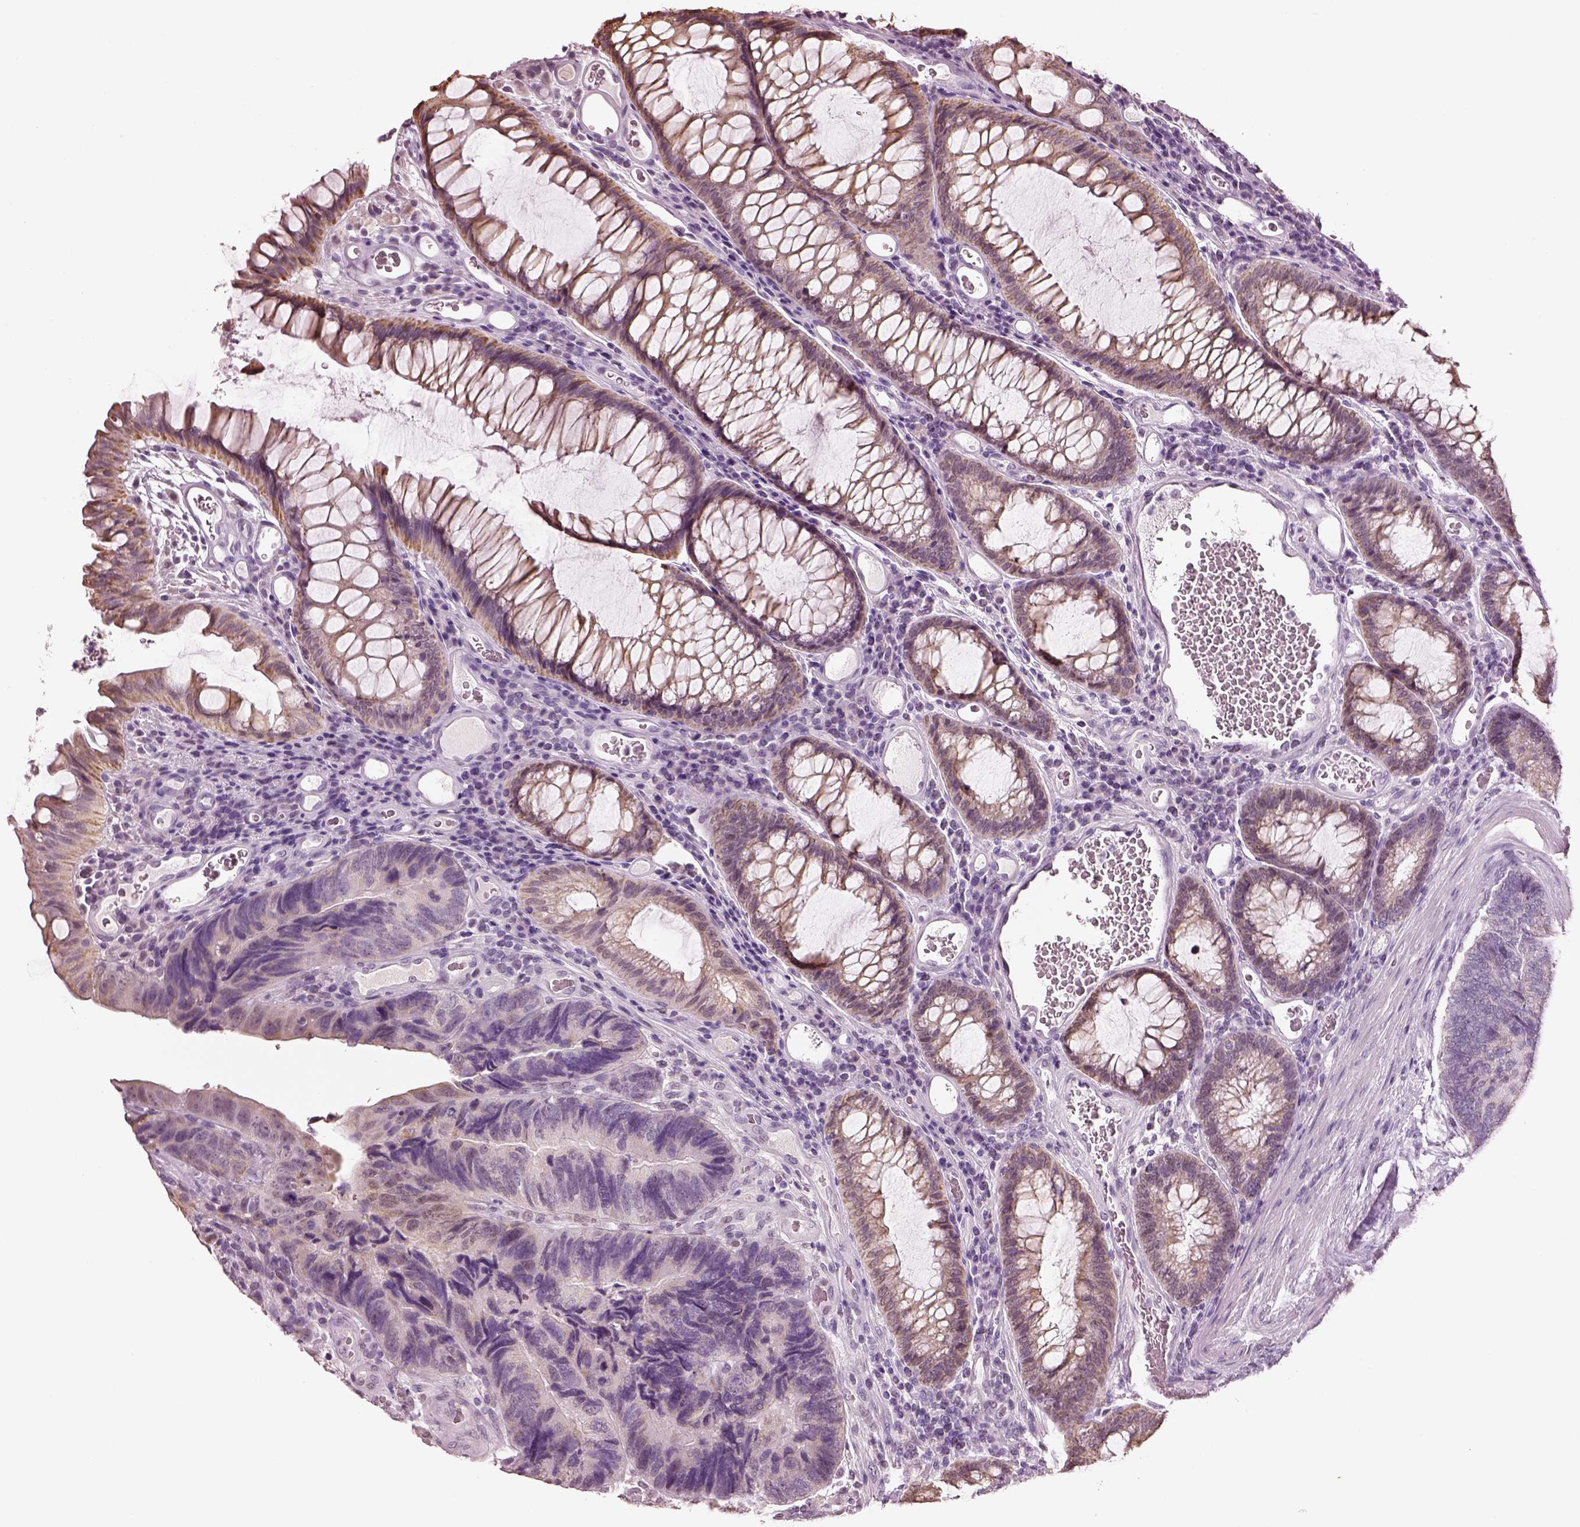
{"staining": {"intensity": "moderate", "quantity": ">75%", "location": "cytoplasmic/membranous"}, "tissue": "colorectal cancer", "cell_type": "Tumor cells", "image_type": "cancer", "snomed": [{"axis": "morphology", "description": "Adenocarcinoma, NOS"}, {"axis": "topography", "description": "Colon"}], "caption": "This photomicrograph demonstrates immunohistochemistry staining of human colorectal adenocarcinoma, with medium moderate cytoplasmic/membranous expression in approximately >75% of tumor cells.", "gene": "ELSPBP1", "patient": {"sex": "female", "age": 67}}